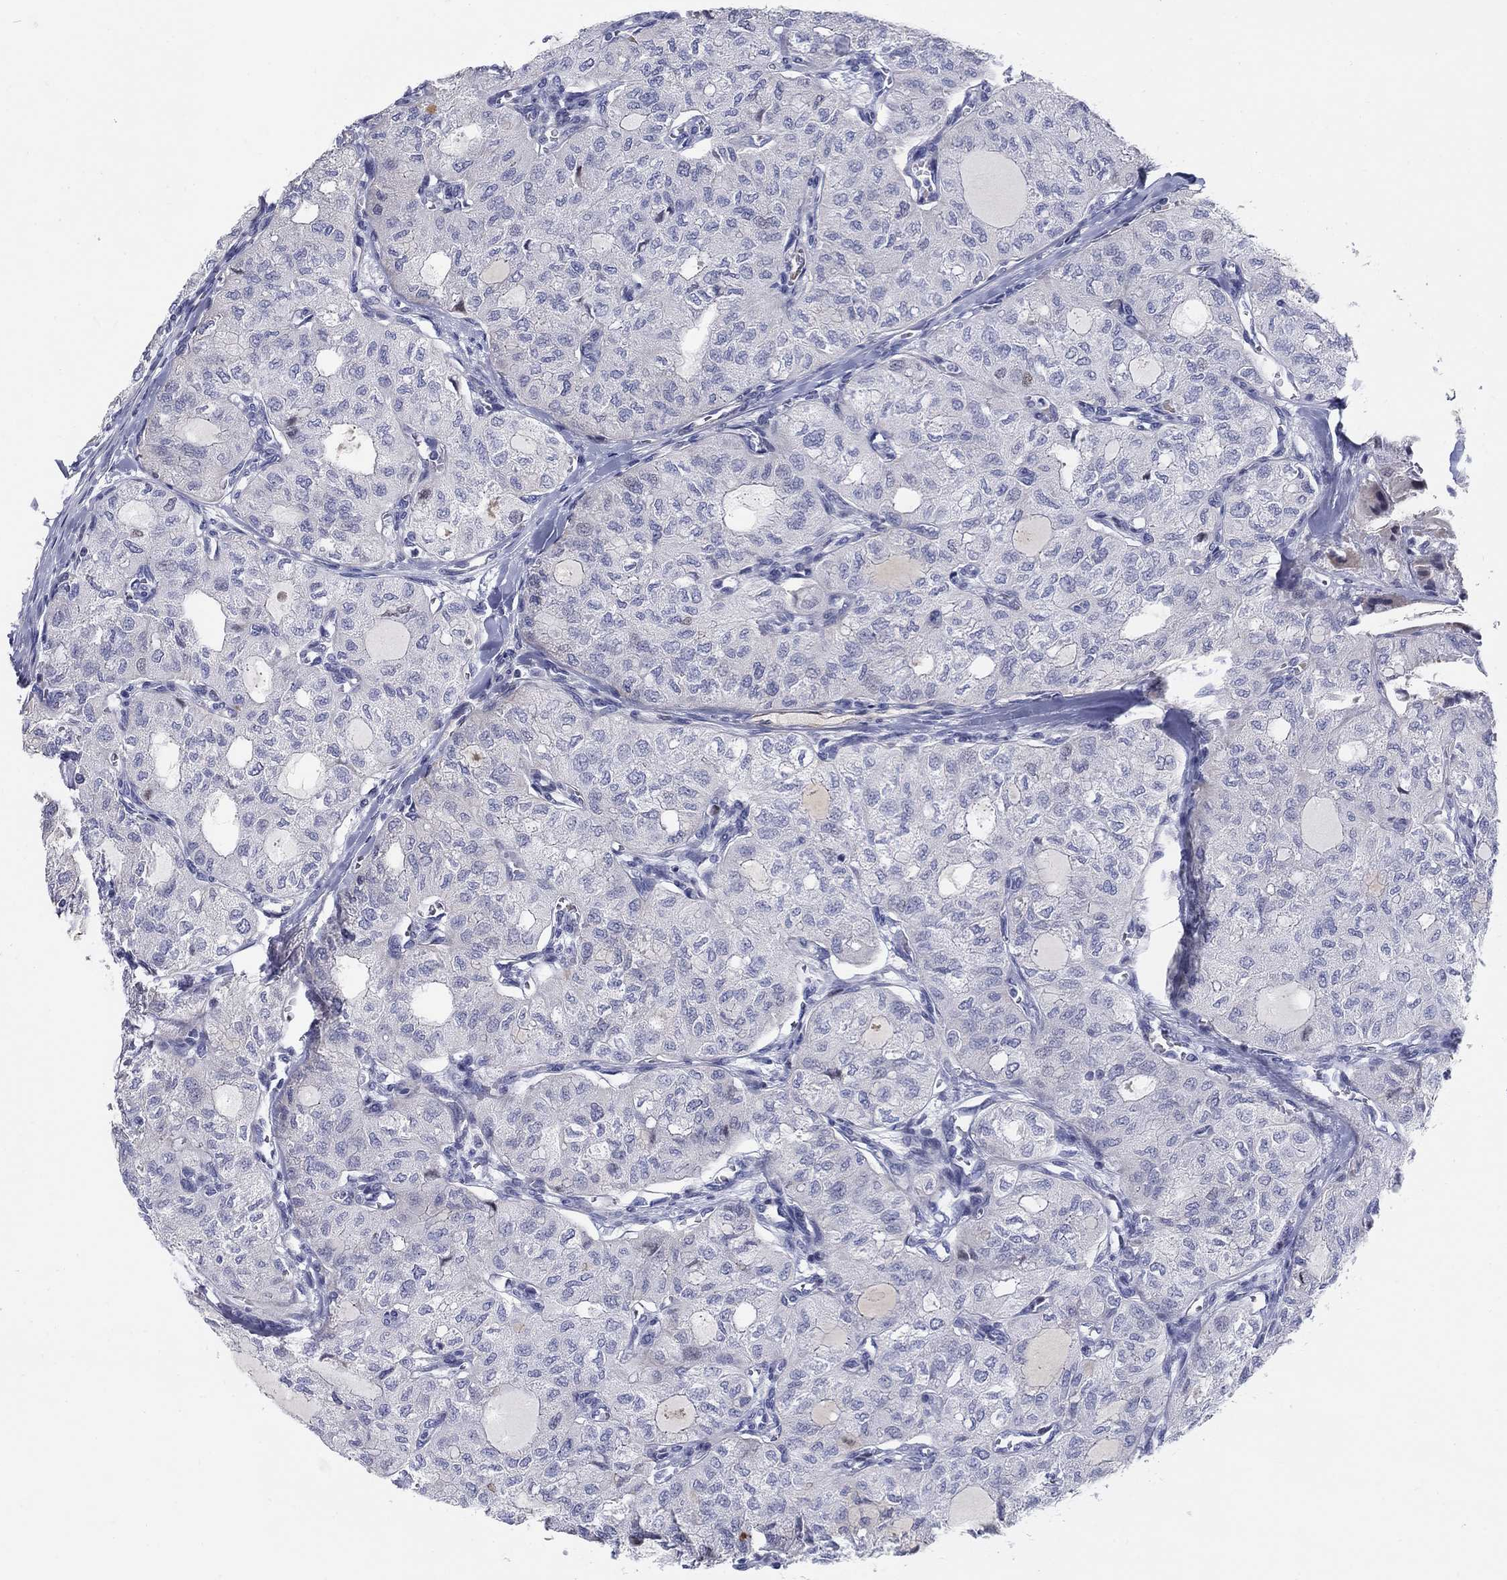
{"staining": {"intensity": "negative", "quantity": "none", "location": "none"}, "tissue": "thyroid cancer", "cell_type": "Tumor cells", "image_type": "cancer", "snomed": [{"axis": "morphology", "description": "Follicular adenoma carcinoma, NOS"}, {"axis": "topography", "description": "Thyroid gland"}], "caption": "Immunohistochemical staining of human thyroid cancer shows no significant expression in tumor cells. (DAB (3,3'-diaminobenzidine) IHC visualized using brightfield microscopy, high magnification).", "gene": "HEATR4", "patient": {"sex": "male", "age": 75}}